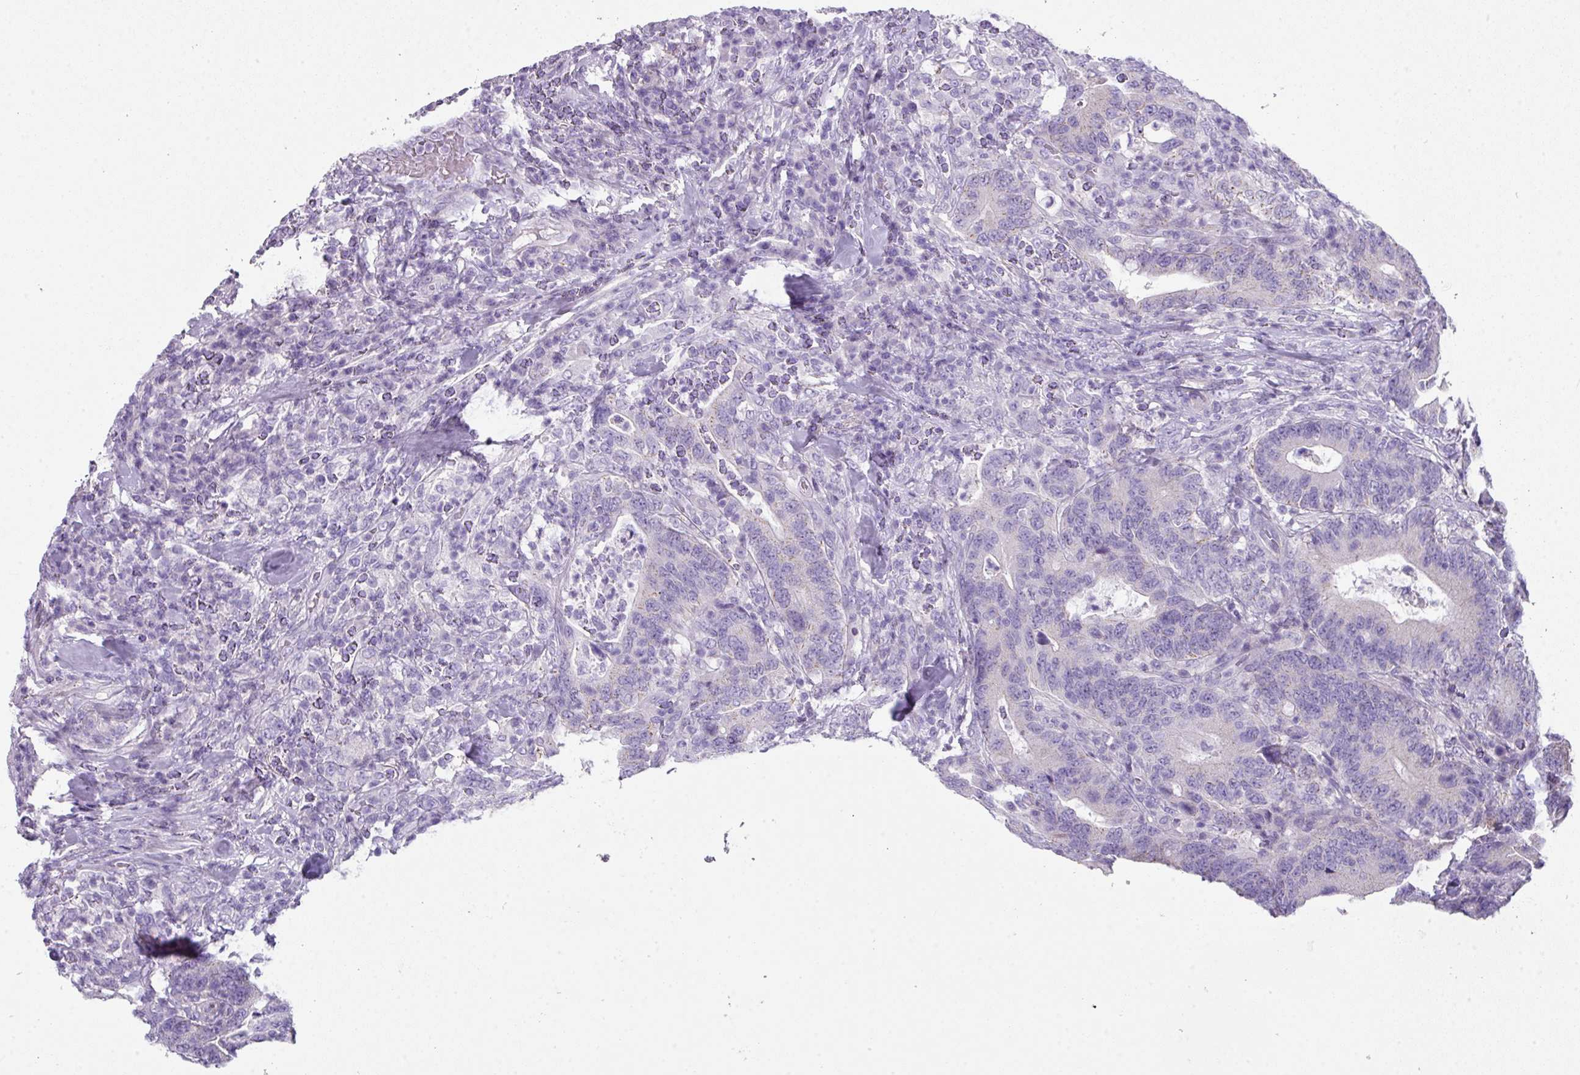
{"staining": {"intensity": "negative", "quantity": "none", "location": "none"}, "tissue": "colorectal cancer", "cell_type": "Tumor cells", "image_type": "cancer", "snomed": [{"axis": "morphology", "description": "Adenocarcinoma, NOS"}, {"axis": "topography", "description": "Colon"}], "caption": "Tumor cells are negative for brown protein staining in colorectal cancer (adenocarcinoma).", "gene": "GLI4", "patient": {"sex": "female", "age": 66}}